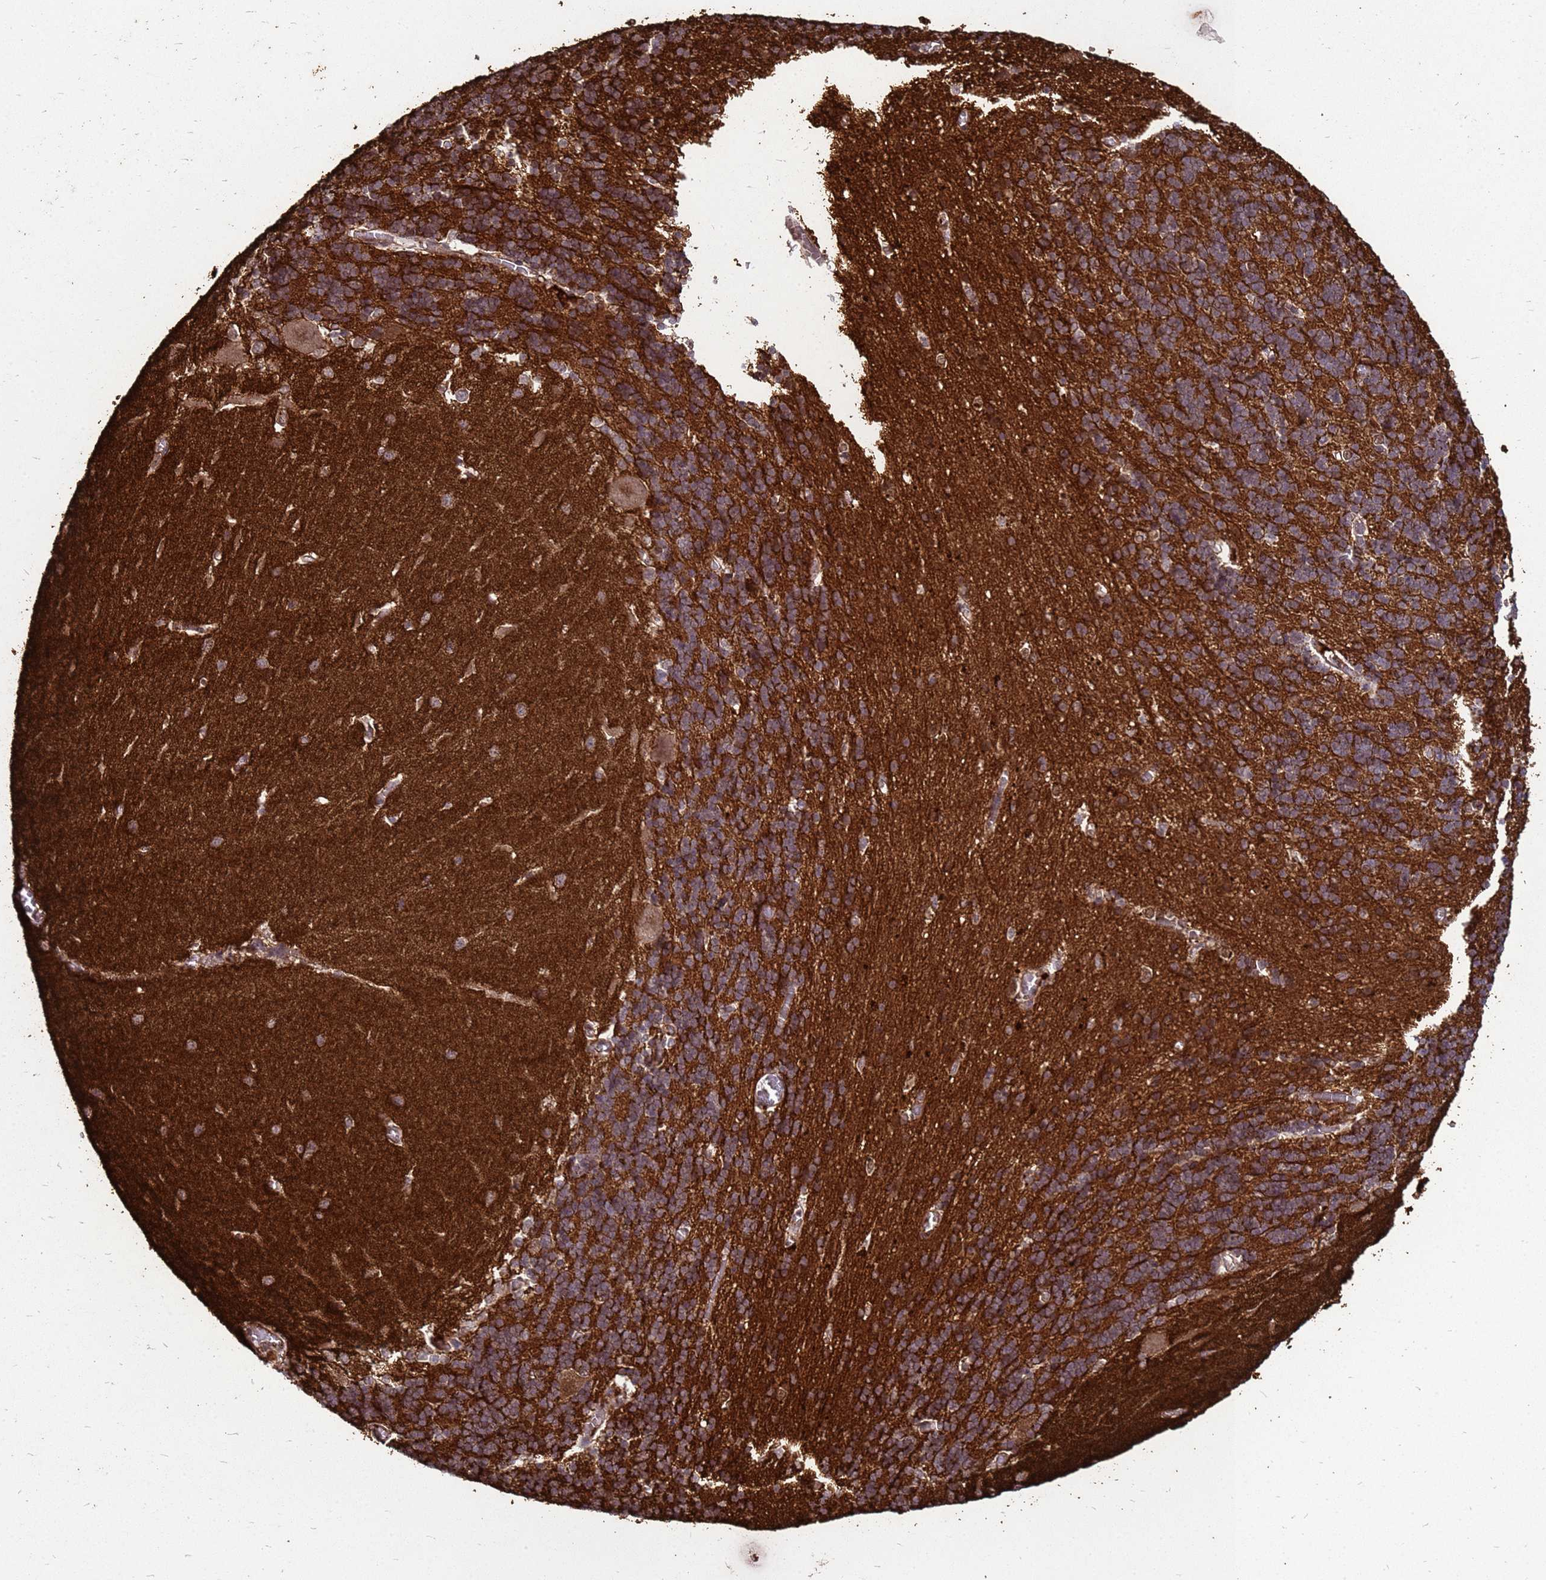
{"staining": {"intensity": "strong", "quantity": "25%-75%", "location": "cytoplasmic/membranous"}, "tissue": "cerebellum", "cell_type": "Cells in granular layer", "image_type": "normal", "snomed": [{"axis": "morphology", "description": "Normal tissue, NOS"}, {"axis": "topography", "description": "Cerebellum"}], "caption": "An image of human cerebellum stained for a protein shows strong cytoplasmic/membranous brown staining in cells in granular layer. (IHC, brightfield microscopy, high magnification).", "gene": "CRBN", "patient": {"sex": "male", "age": 37}}